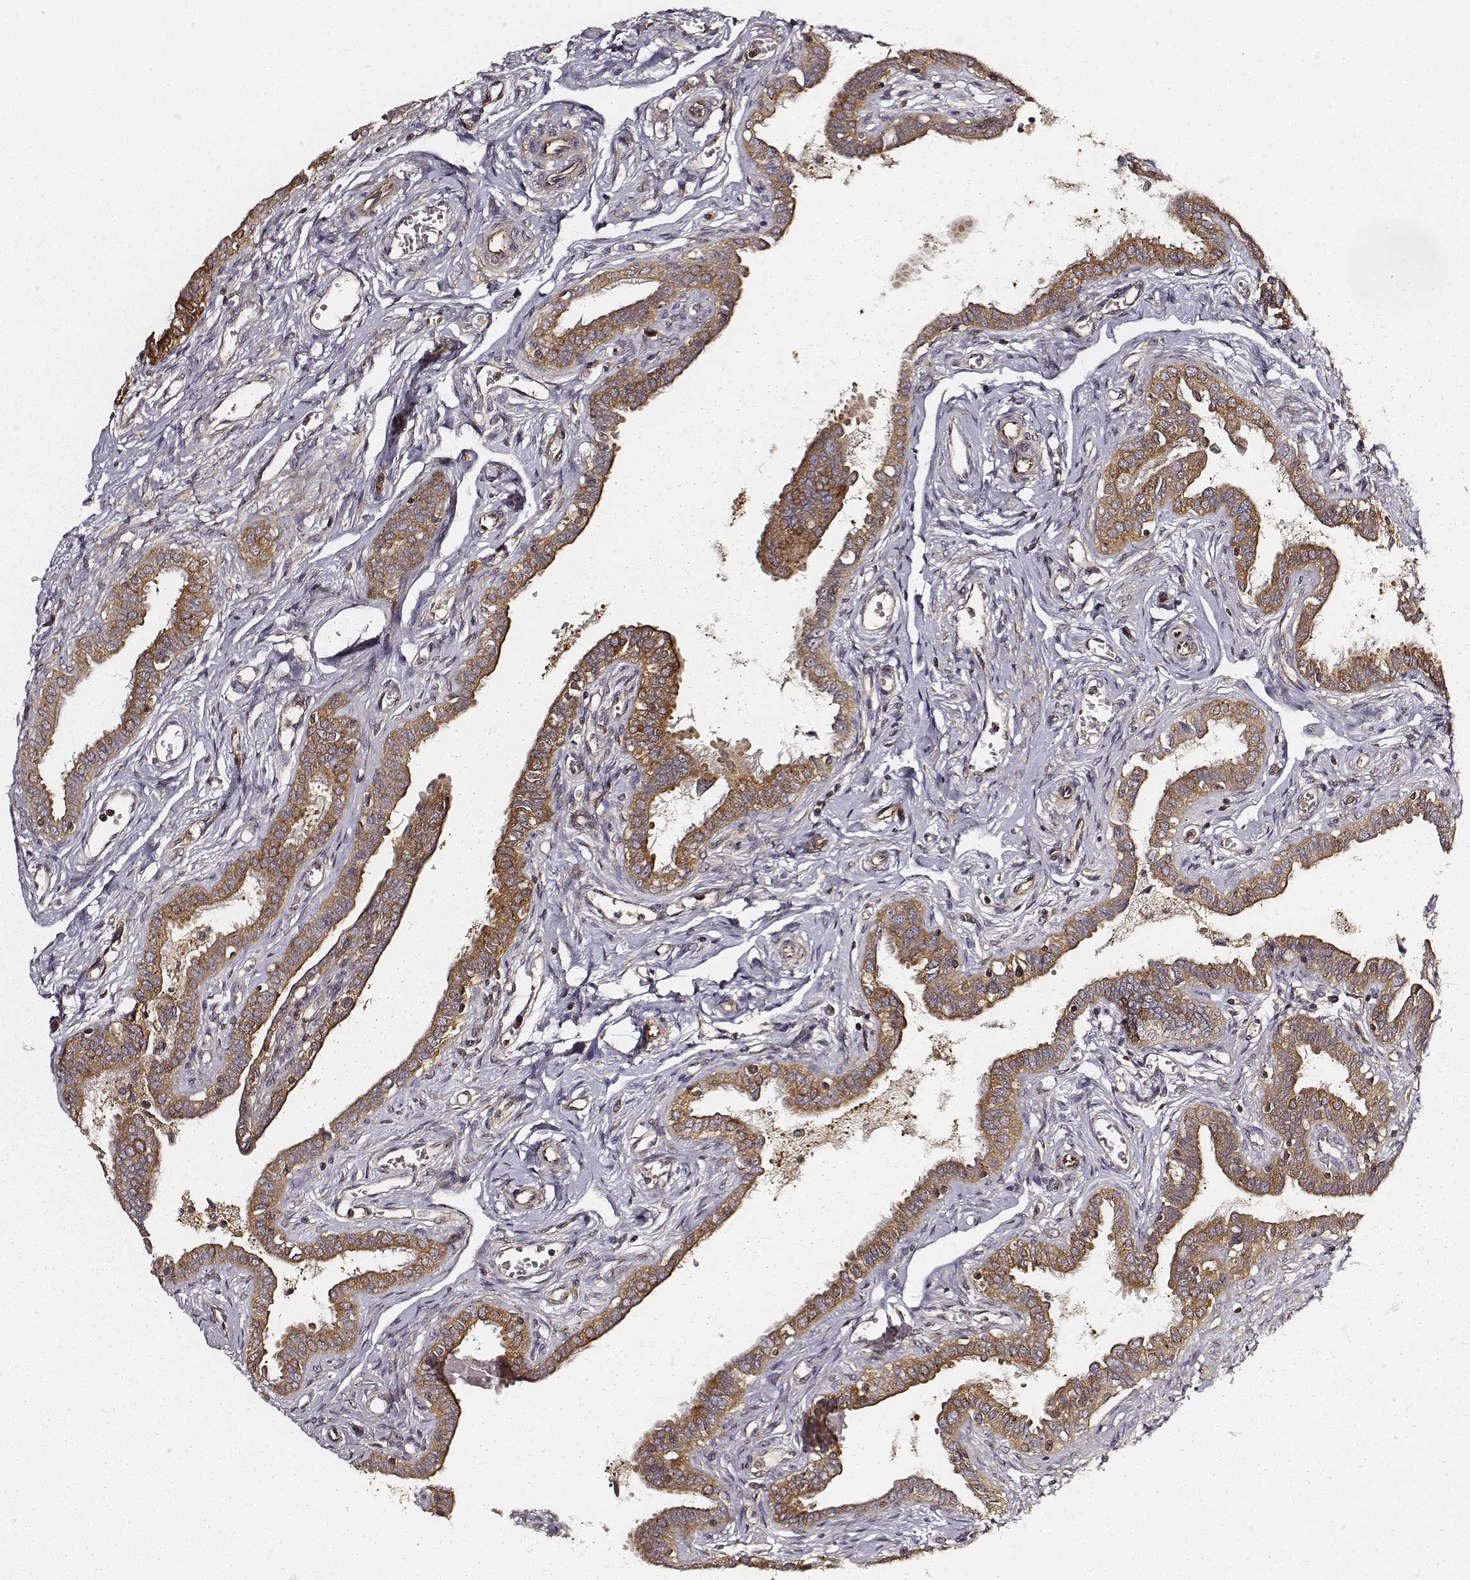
{"staining": {"intensity": "strong", "quantity": ">75%", "location": "cytoplasmic/membranous"}, "tissue": "fallopian tube", "cell_type": "Glandular cells", "image_type": "normal", "snomed": [{"axis": "morphology", "description": "Normal tissue, NOS"}, {"axis": "morphology", "description": "Carcinoma, endometroid"}, {"axis": "topography", "description": "Fallopian tube"}, {"axis": "topography", "description": "Ovary"}], "caption": "Protein expression analysis of normal fallopian tube demonstrates strong cytoplasmic/membranous expression in about >75% of glandular cells.", "gene": "CARS1", "patient": {"sex": "female", "age": 42}}